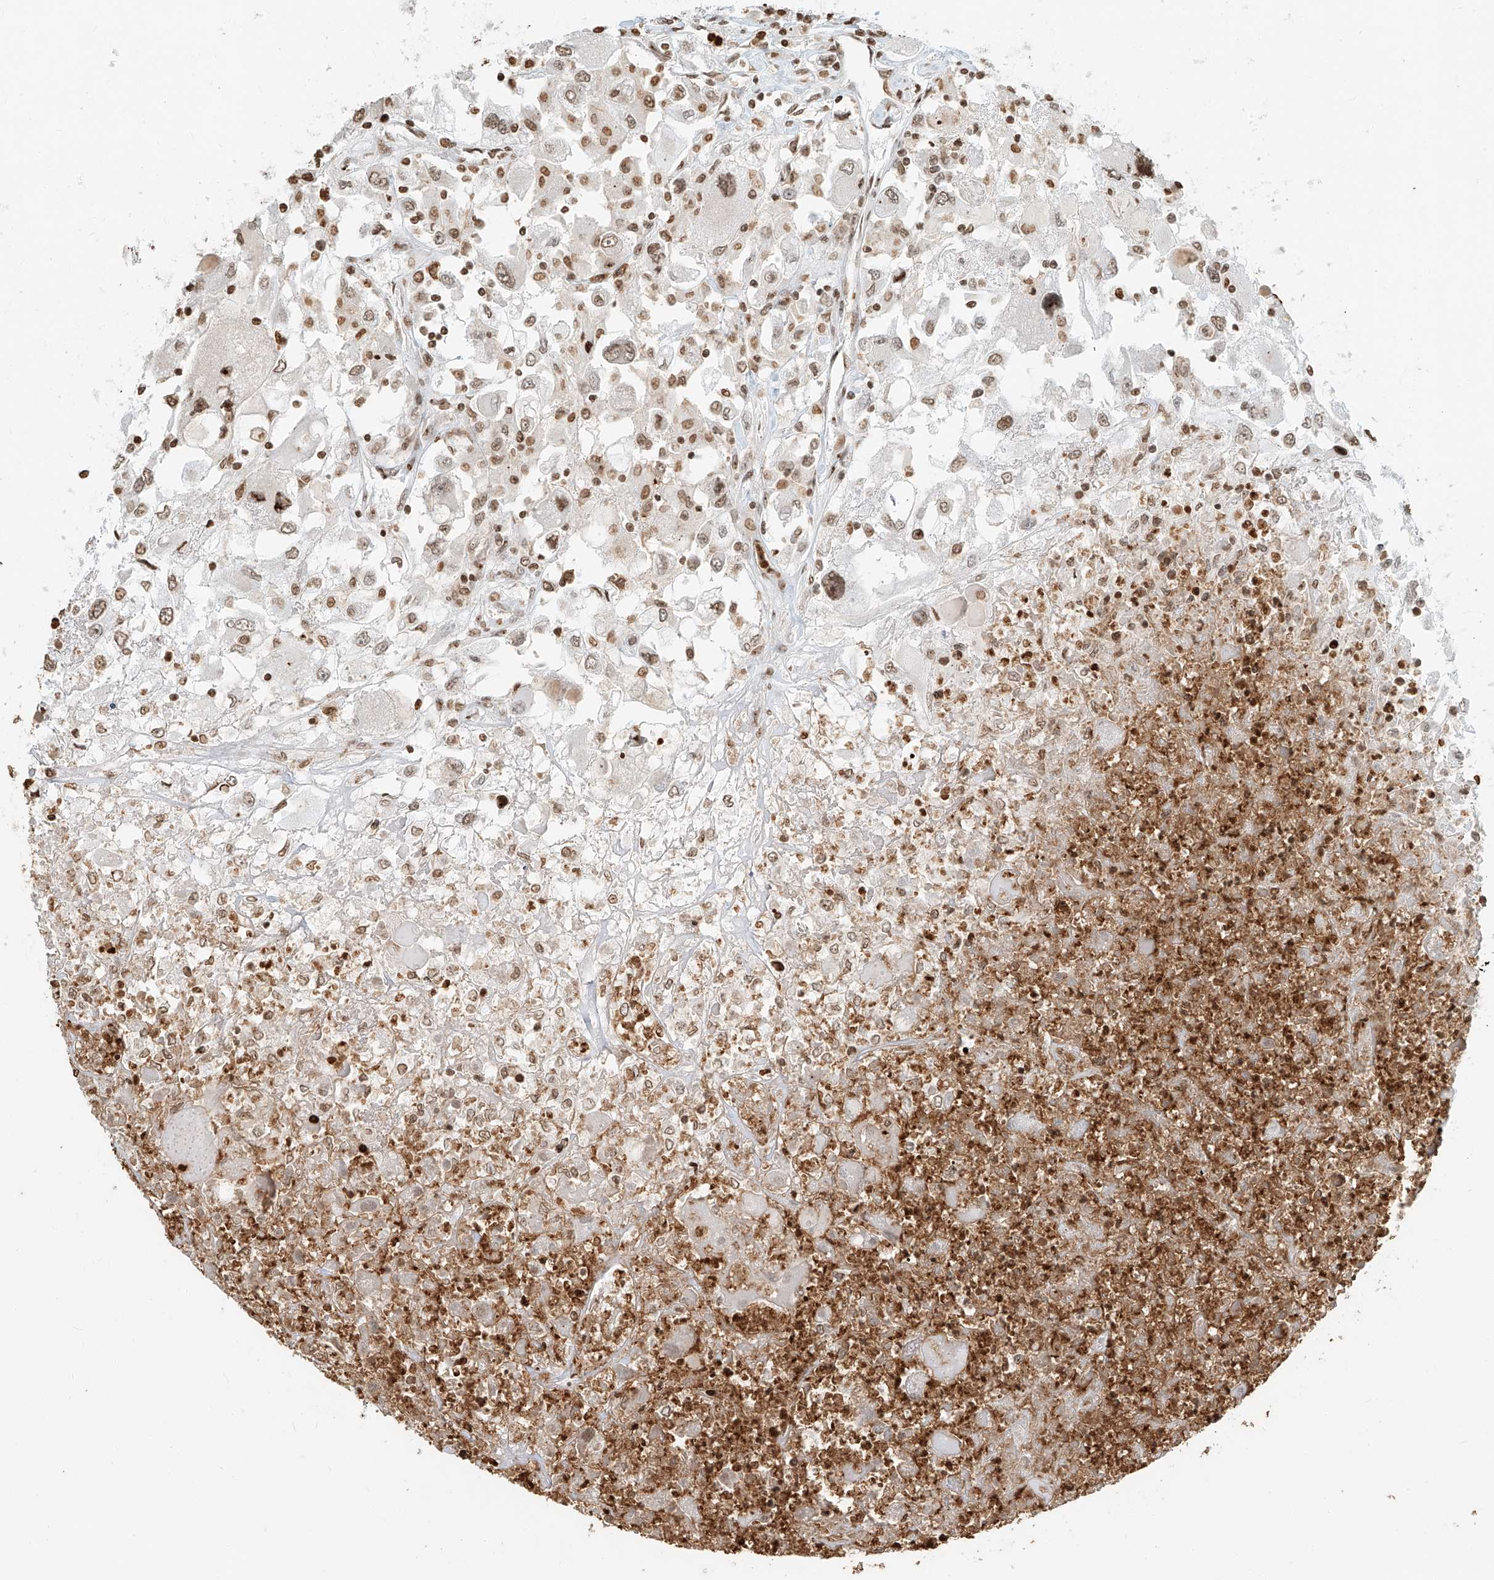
{"staining": {"intensity": "moderate", "quantity": ">75%", "location": "nuclear"}, "tissue": "renal cancer", "cell_type": "Tumor cells", "image_type": "cancer", "snomed": [{"axis": "morphology", "description": "Adenocarcinoma, NOS"}, {"axis": "topography", "description": "Kidney"}], "caption": "Renal cancer was stained to show a protein in brown. There is medium levels of moderate nuclear staining in approximately >75% of tumor cells.", "gene": "C17orf58", "patient": {"sex": "female", "age": 52}}